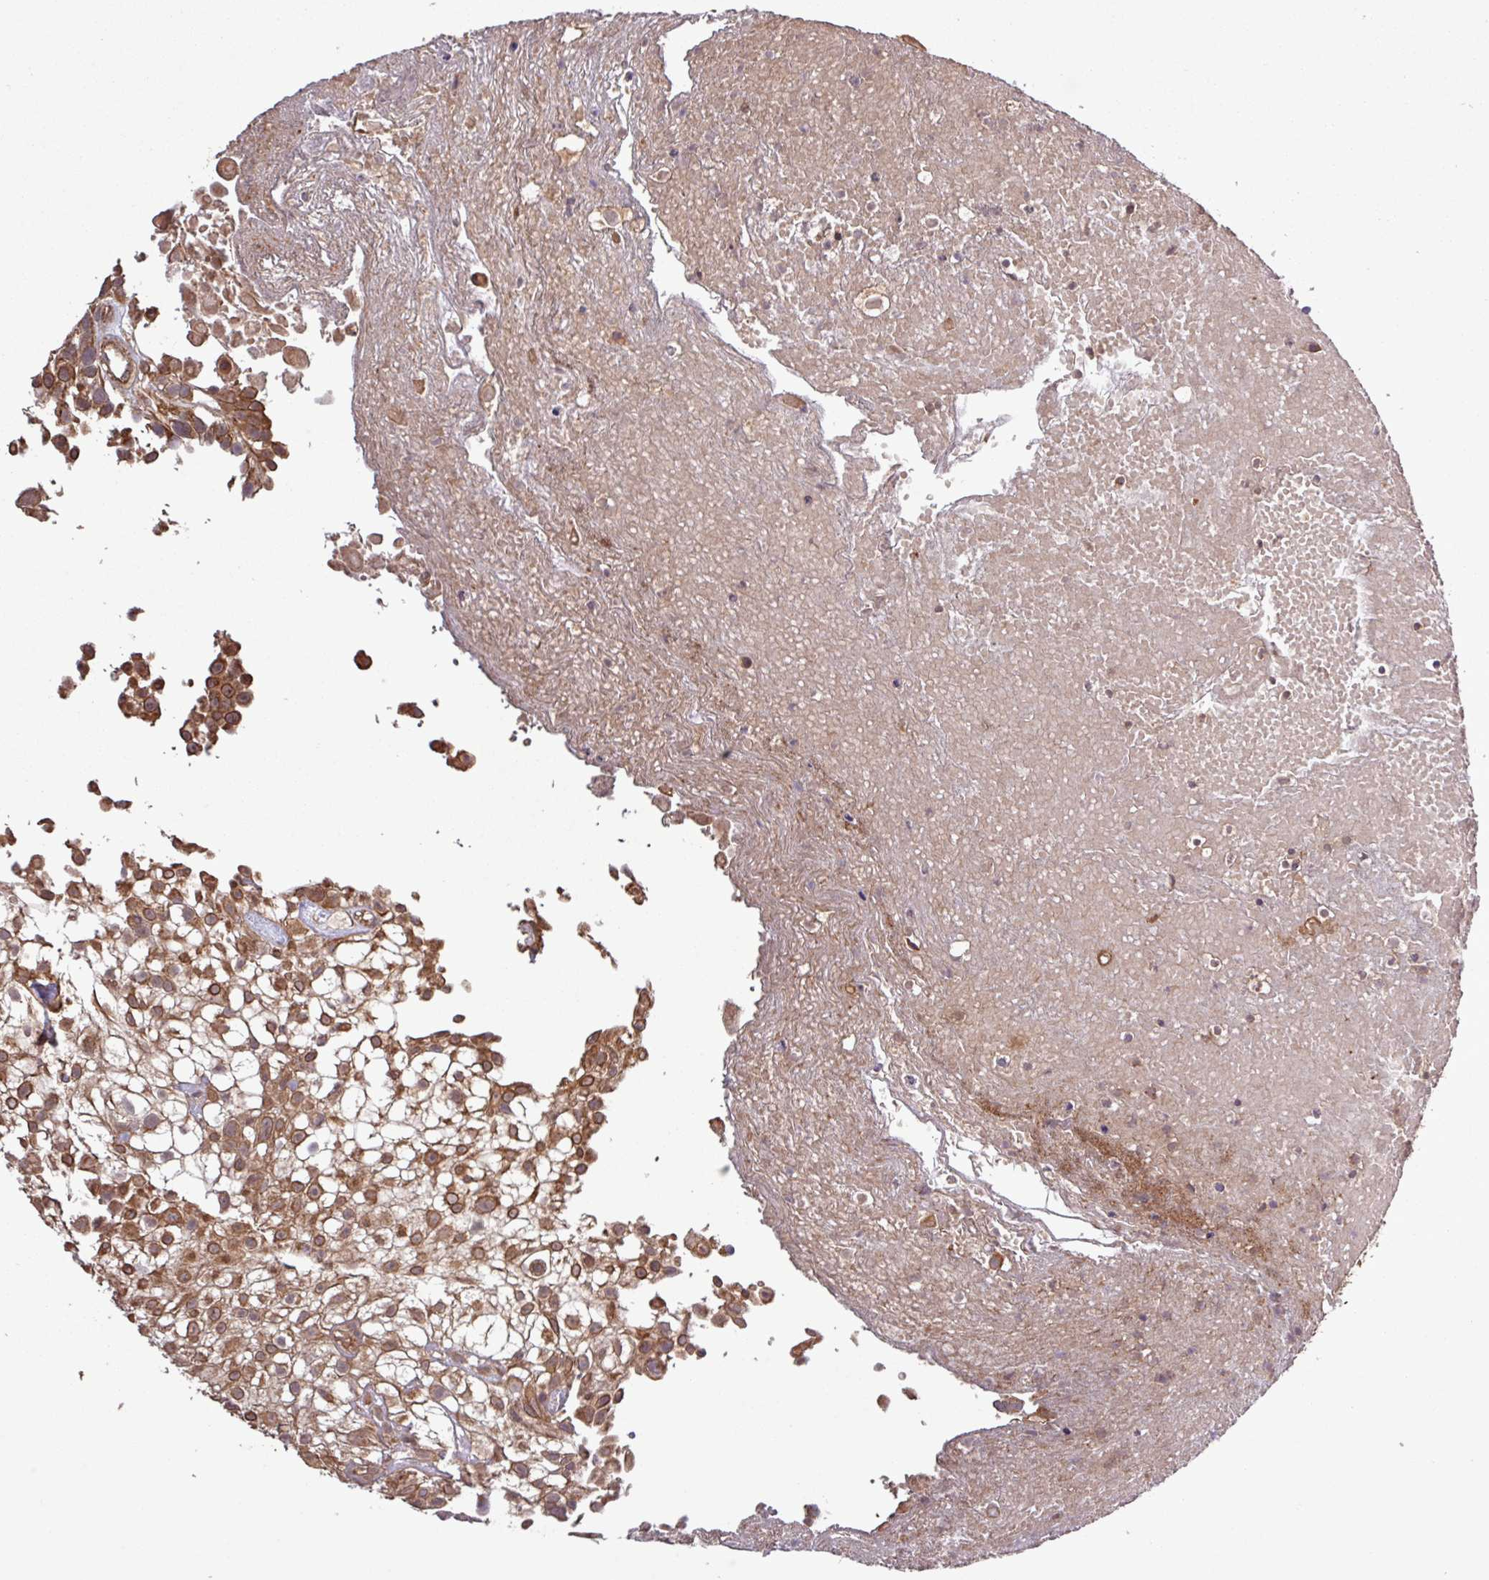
{"staining": {"intensity": "moderate", "quantity": ">75%", "location": "cytoplasmic/membranous"}, "tissue": "urothelial cancer", "cell_type": "Tumor cells", "image_type": "cancer", "snomed": [{"axis": "morphology", "description": "Urothelial carcinoma, High grade"}, {"axis": "topography", "description": "Urinary bladder"}], "caption": "Tumor cells demonstrate medium levels of moderate cytoplasmic/membranous expression in about >75% of cells in urothelial cancer.", "gene": "TRABD2A", "patient": {"sex": "male", "age": 56}}